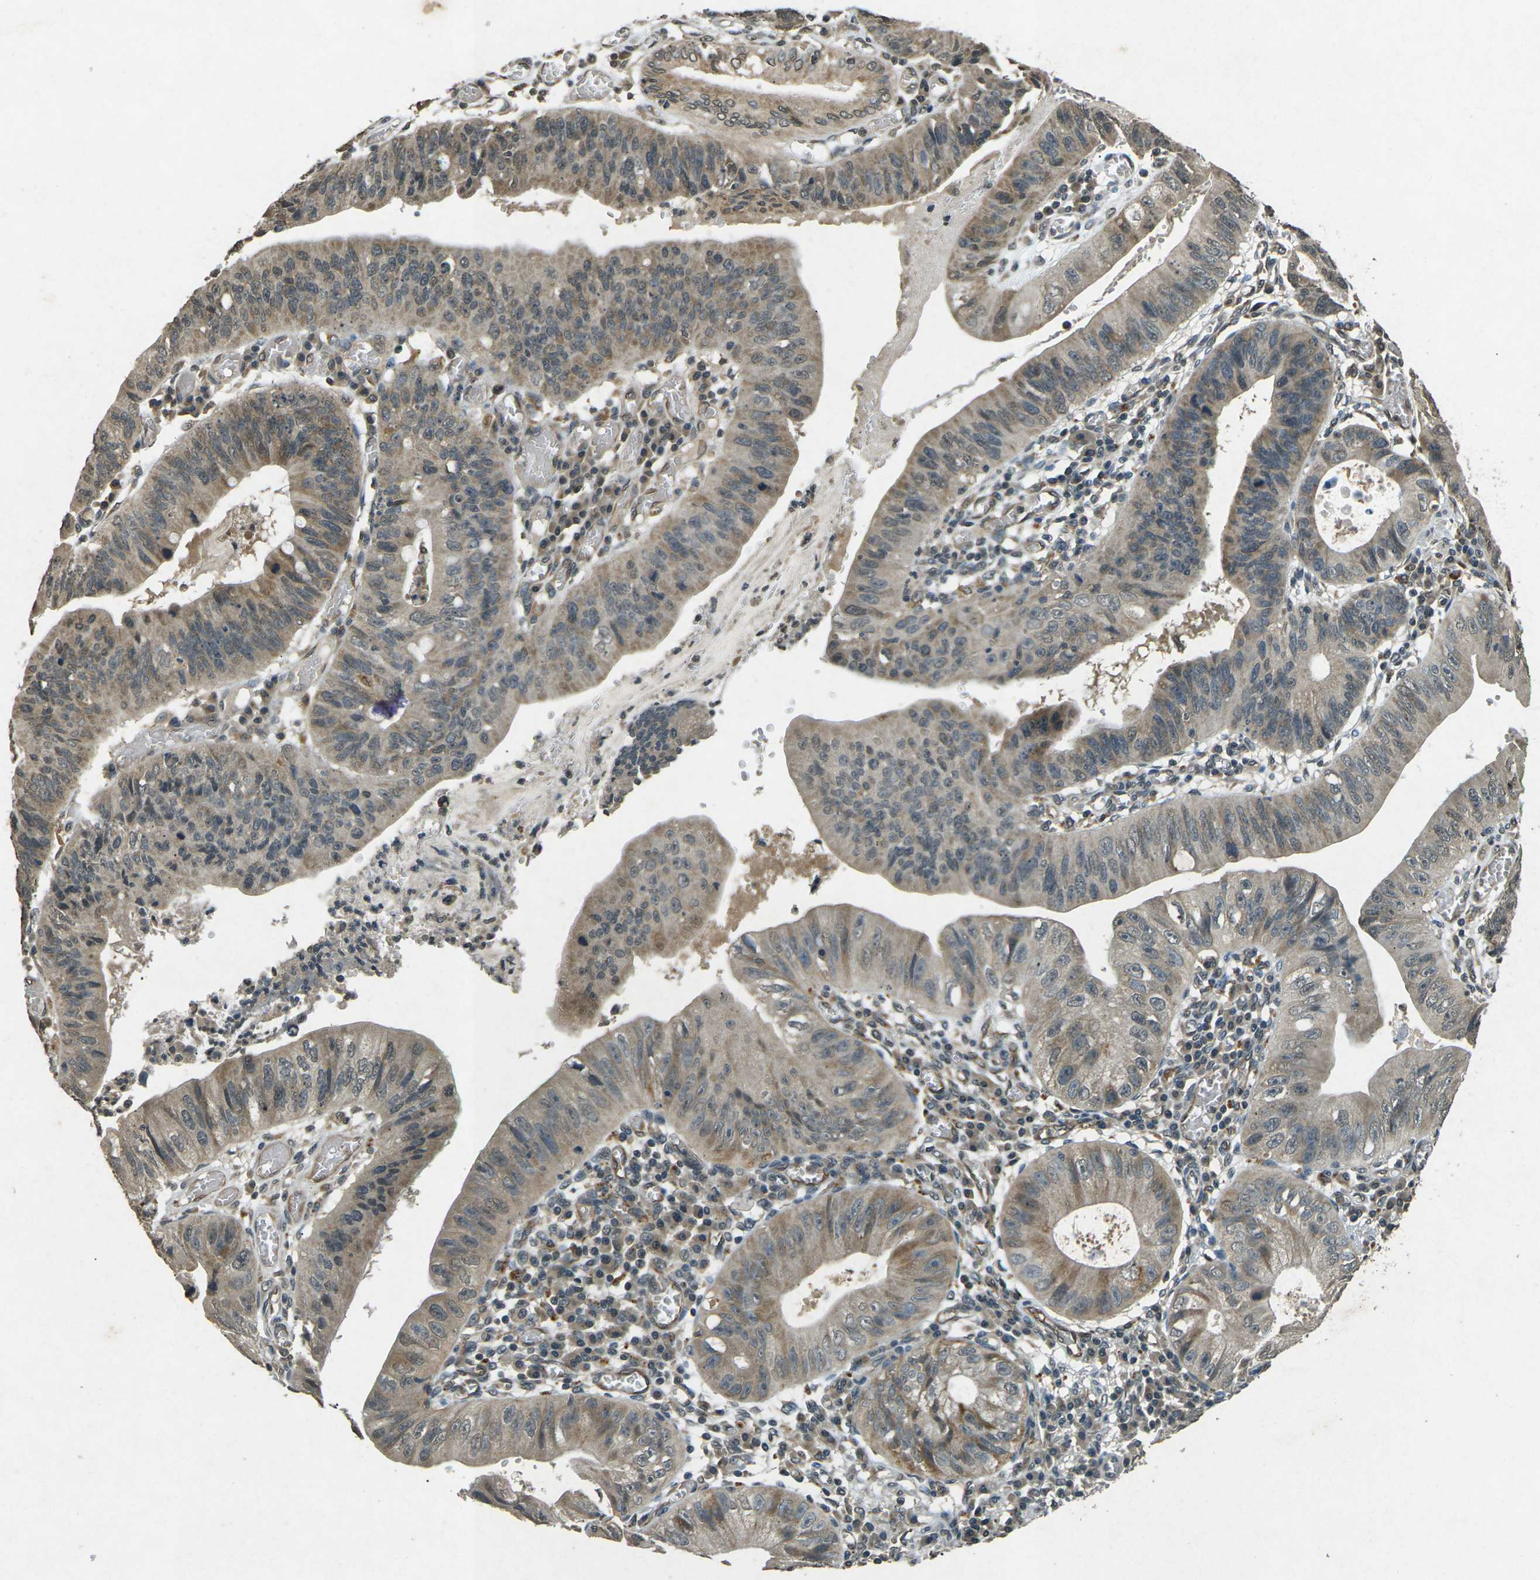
{"staining": {"intensity": "weak", "quantity": "25%-75%", "location": "cytoplasmic/membranous"}, "tissue": "stomach cancer", "cell_type": "Tumor cells", "image_type": "cancer", "snomed": [{"axis": "morphology", "description": "Adenocarcinoma, NOS"}, {"axis": "topography", "description": "Stomach"}], "caption": "Stomach cancer (adenocarcinoma) stained with a protein marker demonstrates weak staining in tumor cells.", "gene": "PDE2A", "patient": {"sex": "male", "age": 59}}